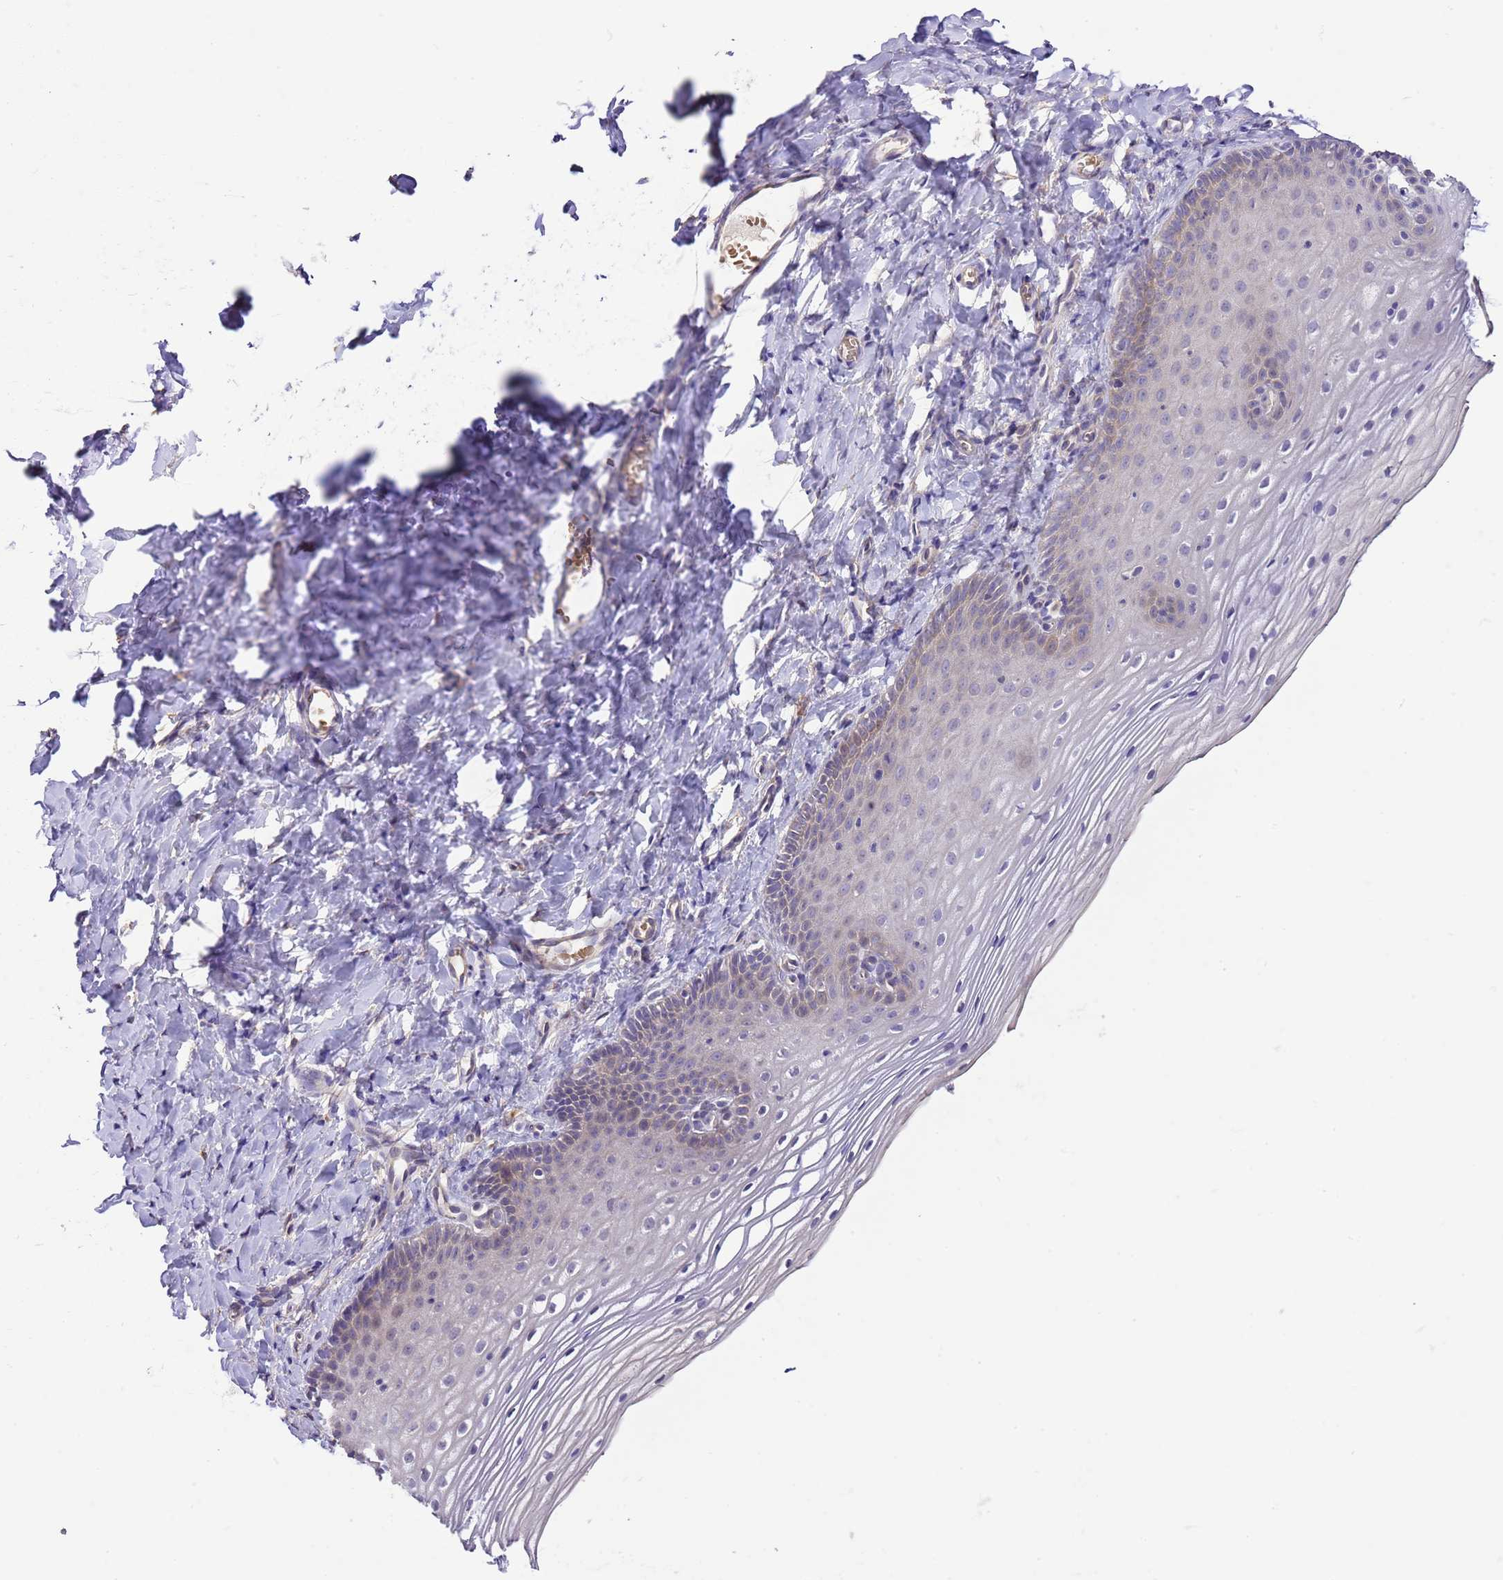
{"staining": {"intensity": "moderate", "quantity": "<25%", "location": "cytoplasmic/membranous,nuclear"}, "tissue": "vagina", "cell_type": "Squamous epithelial cells", "image_type": "normal", "snomed": [{"axis": "morphology", "description": "Normal tissue, NOS"}, {"axis": "topography", "description": "Vagina"}], "caption": "Vagina stained with immunohistochemistry demonstrates moderate cytoplasmic/membranous,nuclear expression in about <25% of squamous epithelial cells.", "gene": "RFK", "patient": {"sex": "female", "age": 60}}